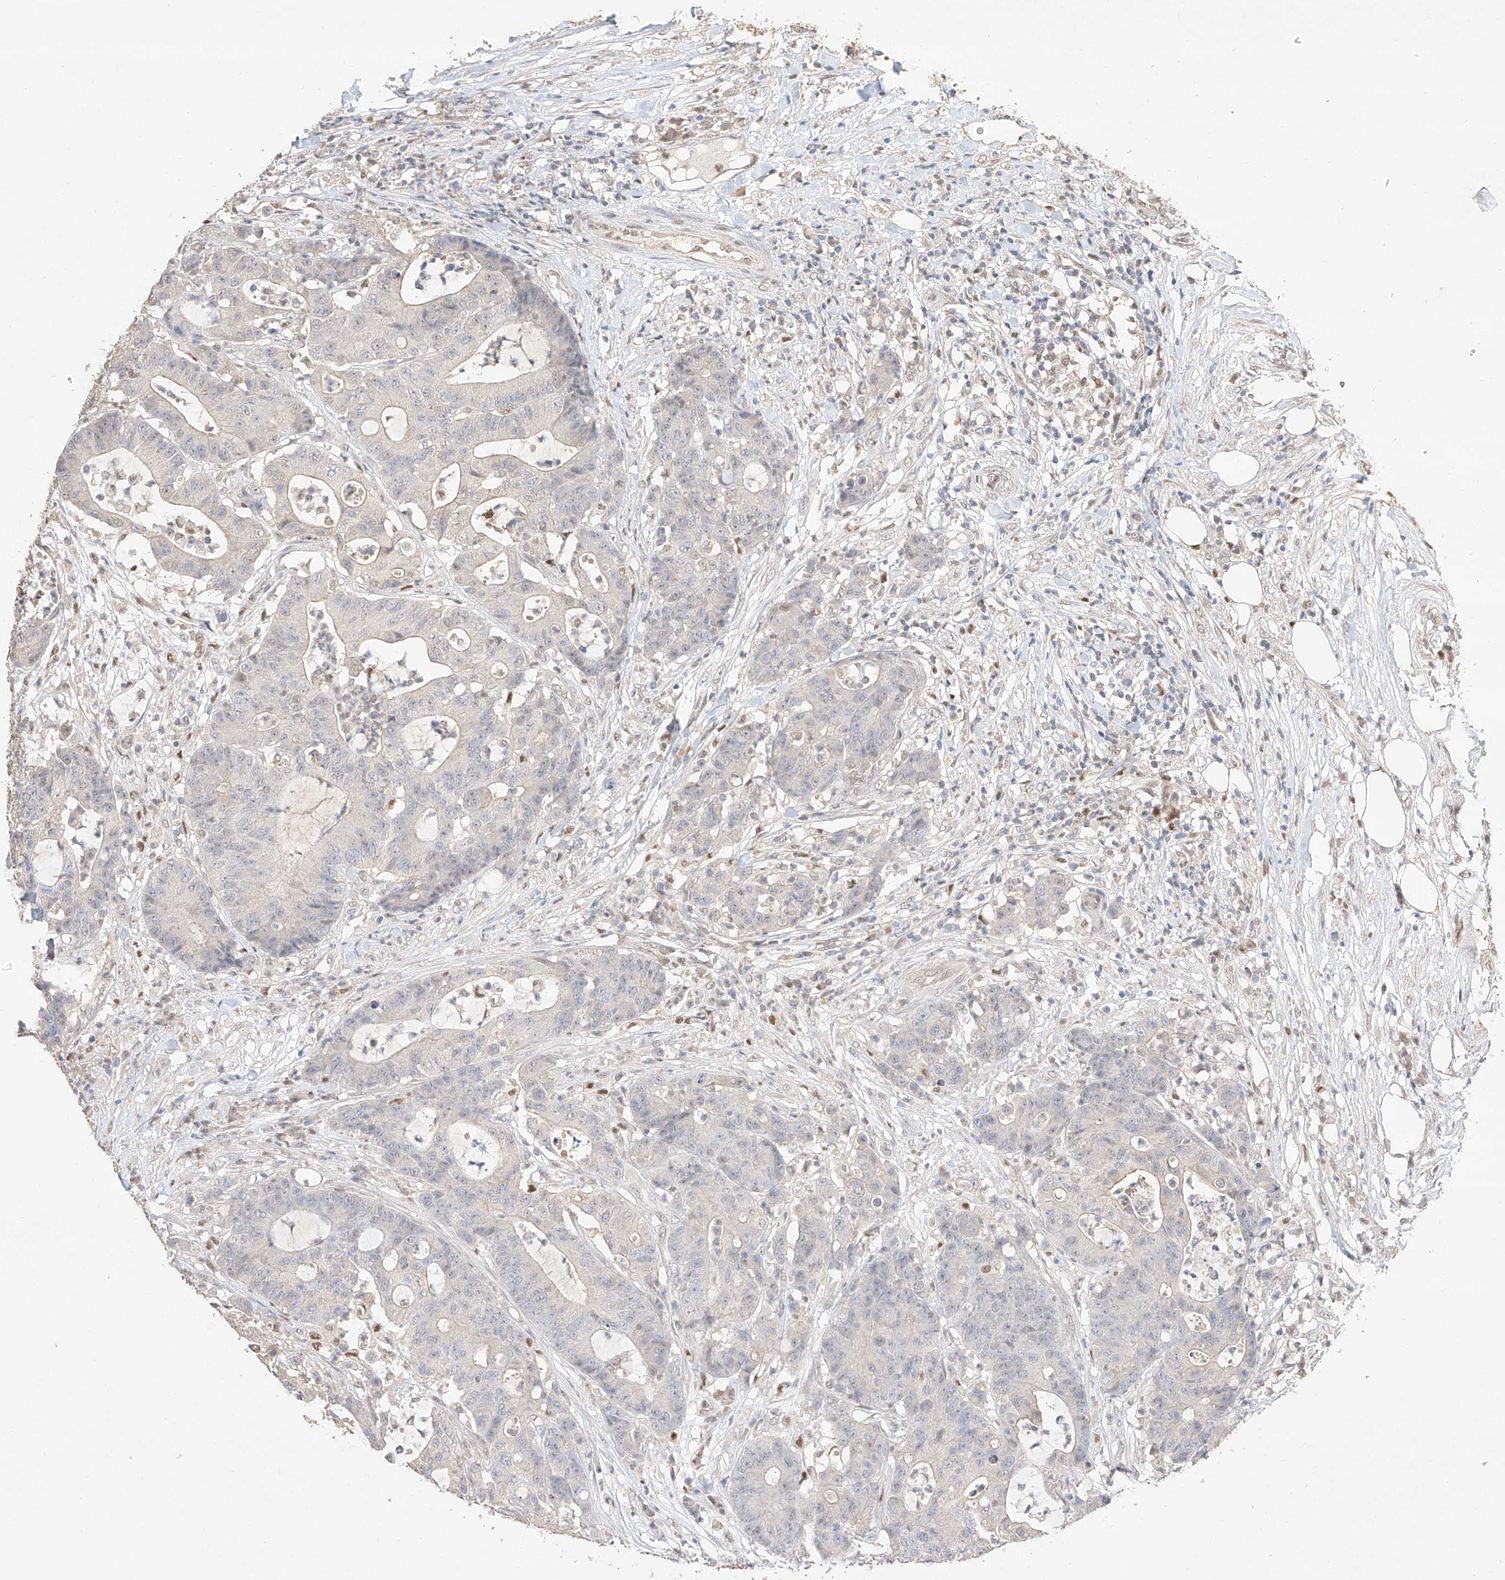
{"staining": {"intensity": "negative", "quantity": "none", "location": "none"}, "tissue": "colorectal cancer", "cell_type": "Tumor cells", "image_type": "cancer", "snomed": [{"axis": "morphology", "description": "Adenocarcinoma, NOS"}, {"axis": "topography", "description": "Colon"}], "caption": "Protein analysis of colorectal cancer (adenocarcinoma) reveals no significant expression in tumor cells.", "gene": "APIP", "patient": {"sex": "female", "age": 84}}